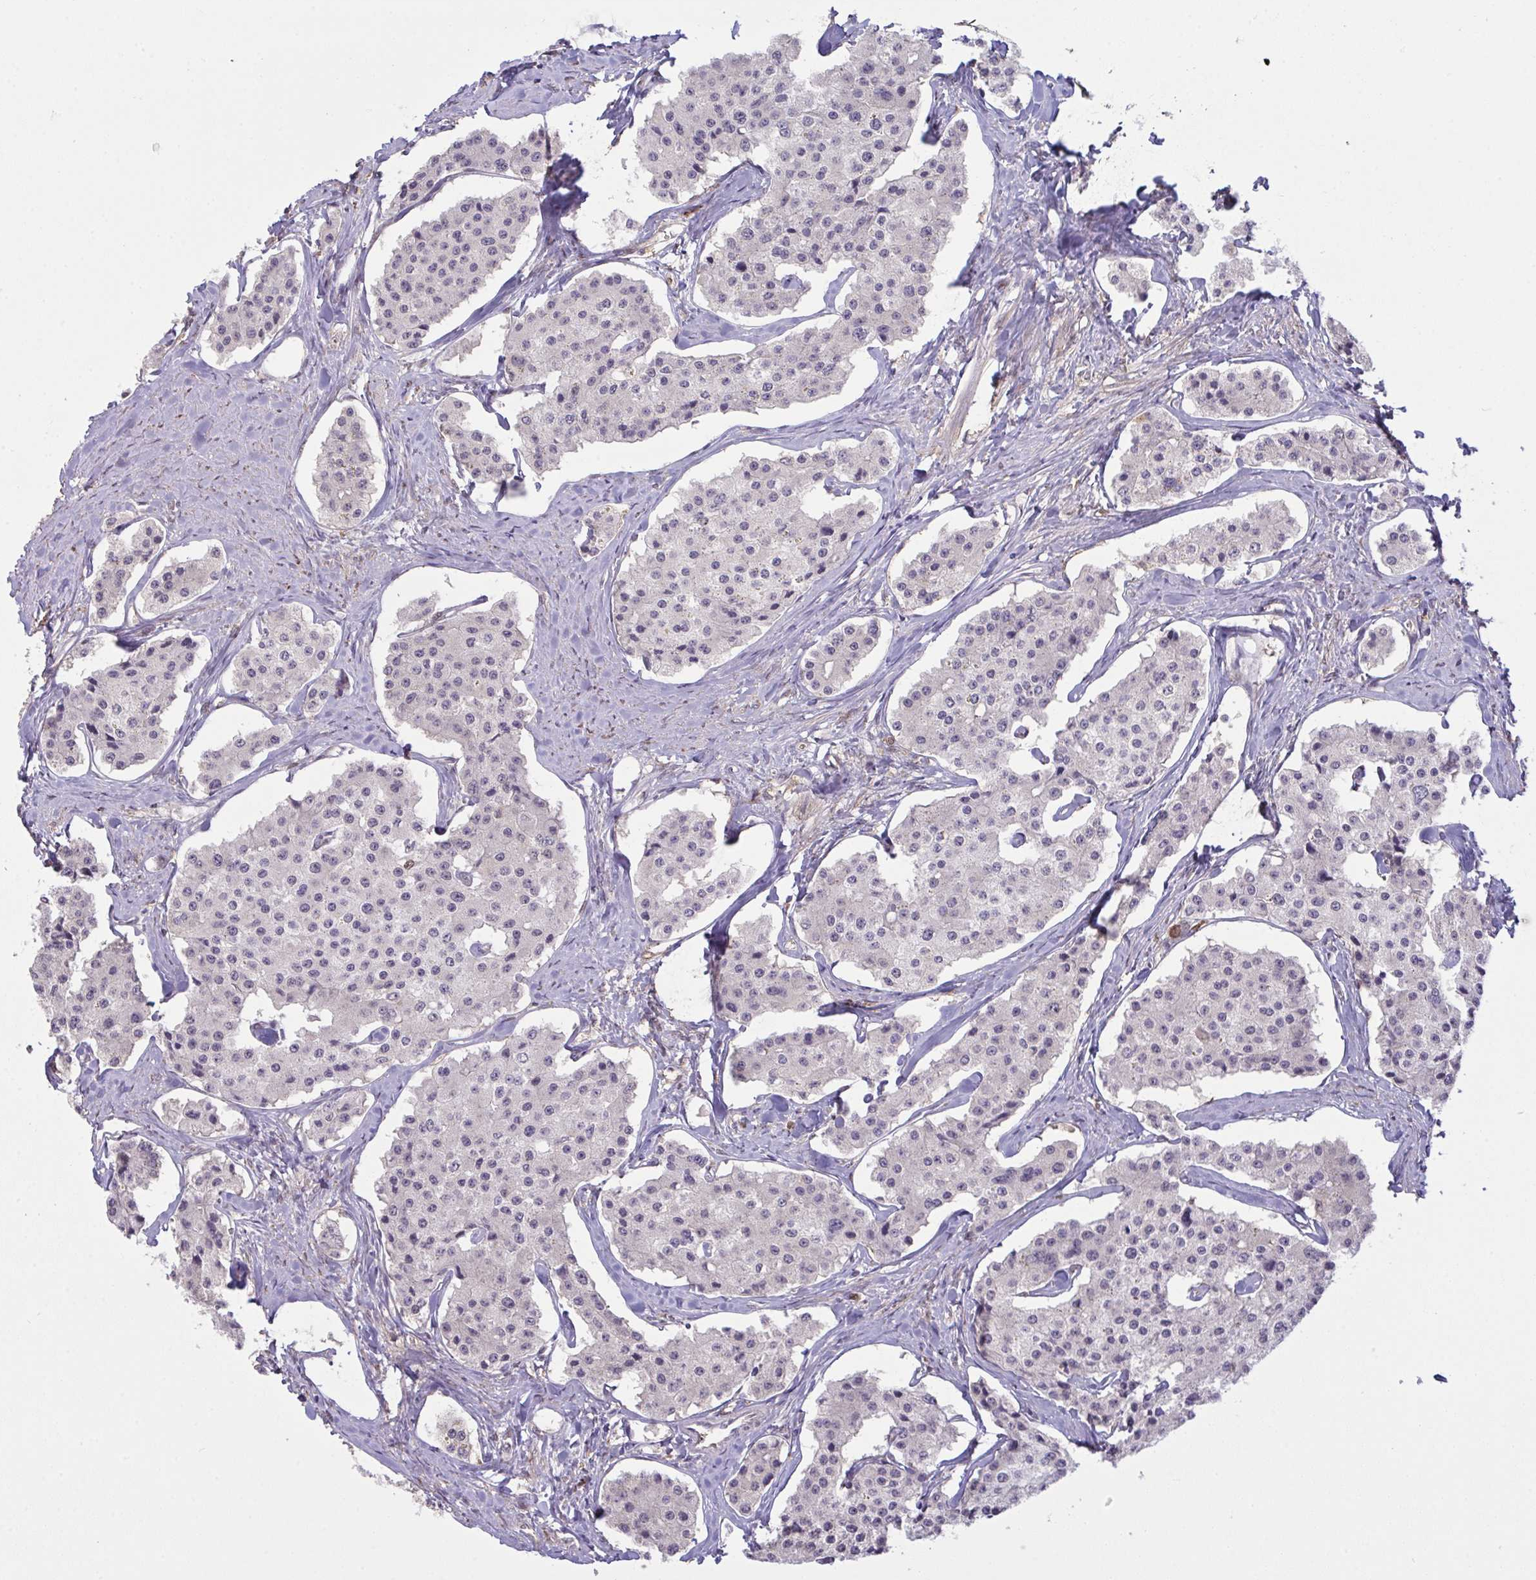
{"staining": {"intensity": "negative", "quantity": "none", "location": "none"}, "tissue": "carcinoid", "cell_type": "Tumor cells", "image_type": "cancer", "snomed": [{"axis": "morphology", "description": "Carcinoid, malignant, NOS"}, {"axis": "topography", "description": "Small intestine"}], "caption": "Tumor cells show no significant protein positivity in carcinoid (malignant). The staining was performed using DAB to visualize the protein expression in brown, while the nuclei were stained in blue with hematoxylin (Magnification: 20x).", "gene": "SETD7", "patient": {"sex": "female", "age": 65}}